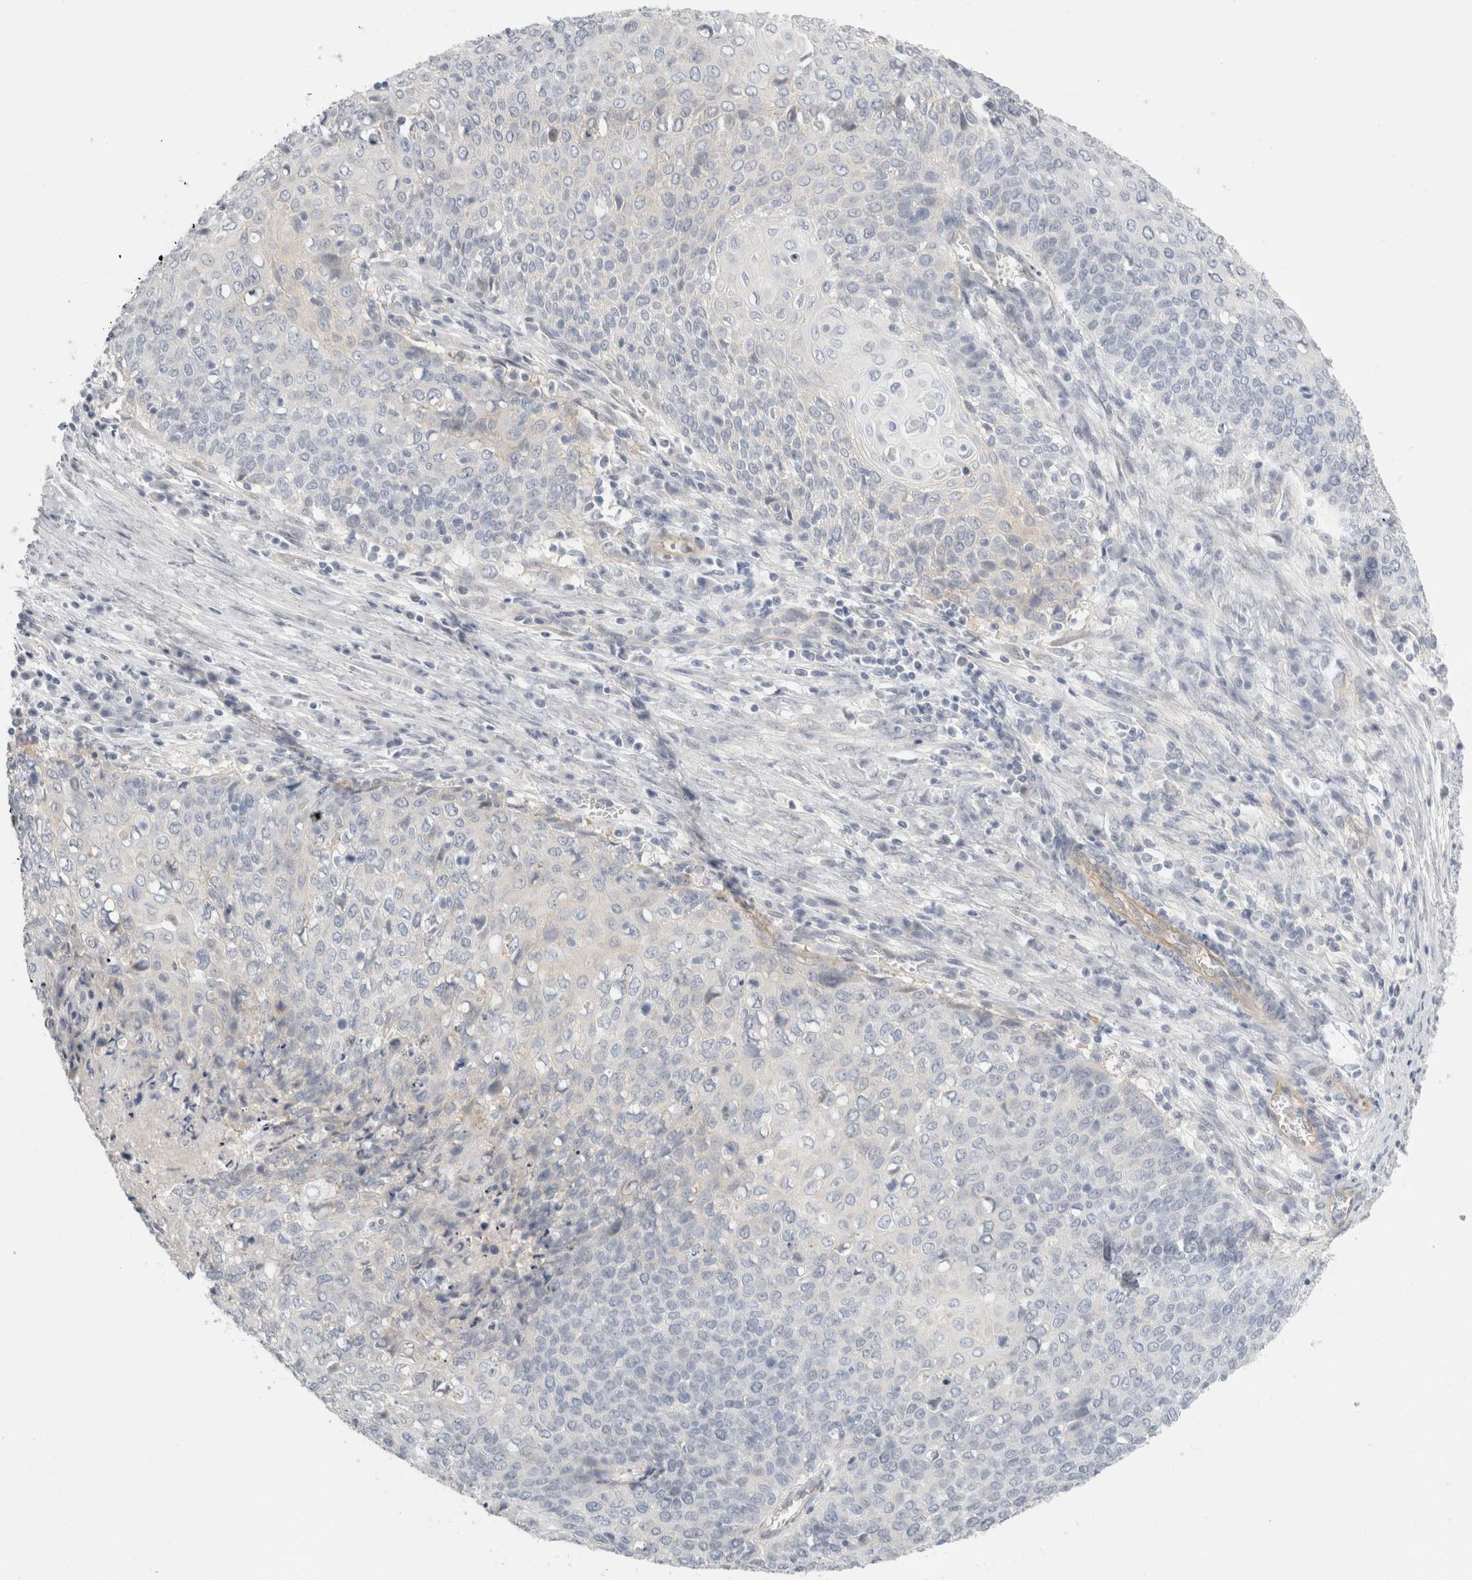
{"staining": {"intensity": "negative", "quantity": "none", "location": "none"}, "tissue": "cervical cancer", "cell_type": "Tumor cells", "image_type": "cancer", "snomed": [{"axis": "morphology", "description": "Squamous cell carcinoma, NOS"}, {"axis": "topography", "description": "Cervix"}], "caption": "The image reveals no staining of tumor cells in cervical cancer.", "gene": "FBLIM1", "patient": {"sex": "female", "age": 39}}